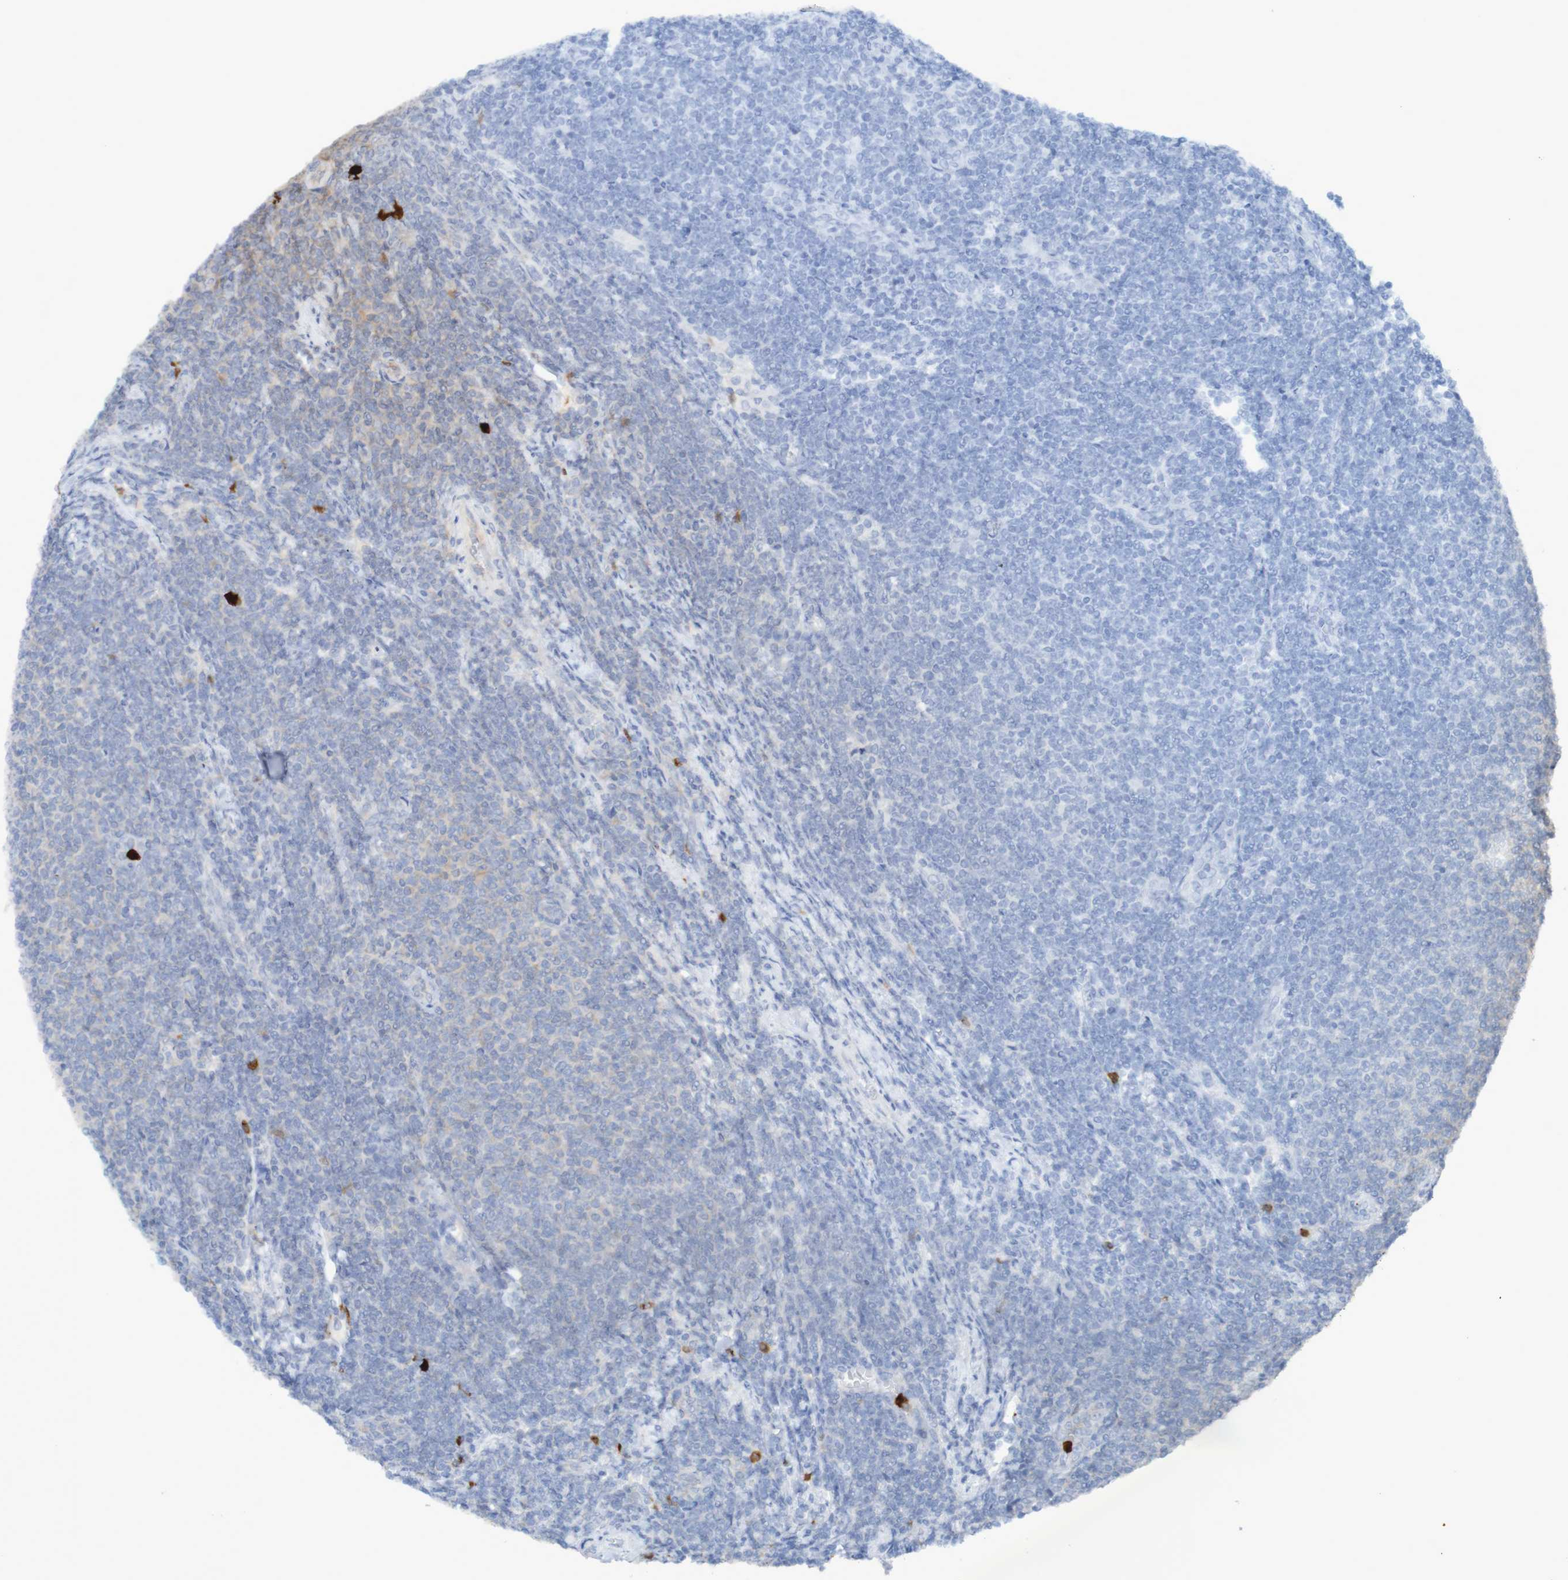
{"staining": {"intensity": "negative", "quantity": "none", "location": "none"}, "tissue": "lymphoma", "cell_type": "Tumor cells", "image_type": "cancer", "snomed": [{"axis": "morphology", "description": "Malignant lymphoma, non-Hodgkin's type, Low grade"}, {"axis": "topography", "description": "Lymph node"}], "caption": "Low-grade malignant lymphoma, non-Hodgkin's type was stained to show a protein in brown. There is no significant expression in tumor cells. (DAB (3,3'-diaminobenzidine) immunohistochemistry visualized using brightfield microscopy, high magnification).", "gene": "PARP4", "patient": {"sex": "male", "age": 66}}